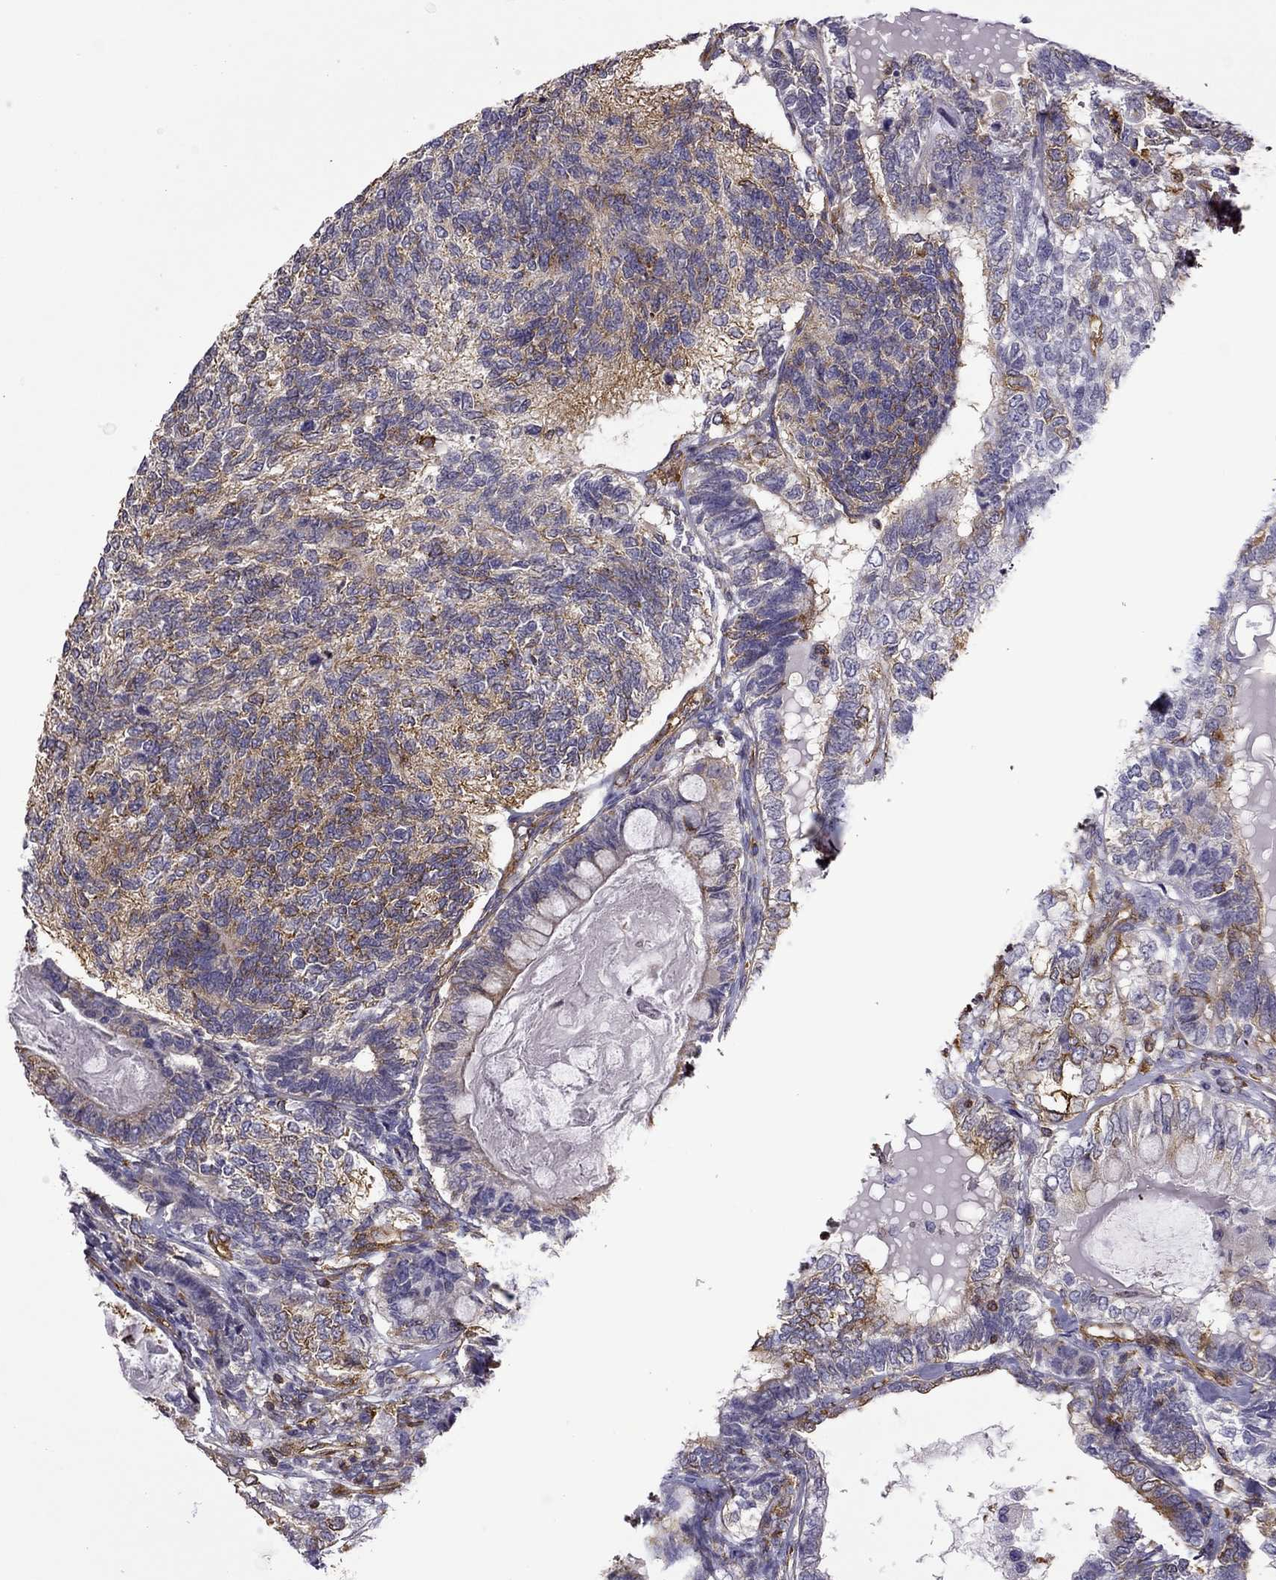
{"staining": {"intensity": "moderate", "quantity": ">75%", "location": "cytoplasmic/membranous"}, "tissue": "testis cancer", "cell_type": "Tumor cells", "image_type": "cancer", "snomed": [{"axis": "morphology", "description": "Seminoma, NOS"}, {"axis": "morphology", "description": "Carcinoma, Embryonal, NOS"}, {"axis": "topography", "description": "Testis"}], "caption": "Immunohistochemistry (DAB) staining of testis seminoma displays moderate cytoplasmic/membranous protein positivity in about >75% of tumor cells. The staining was performed using DAB, with brown indicating positive protein expression. Nuclei are stained blue with hematoxylin.", "gene": "MAP4", "patient": {"sex": "male", "age": 41}}